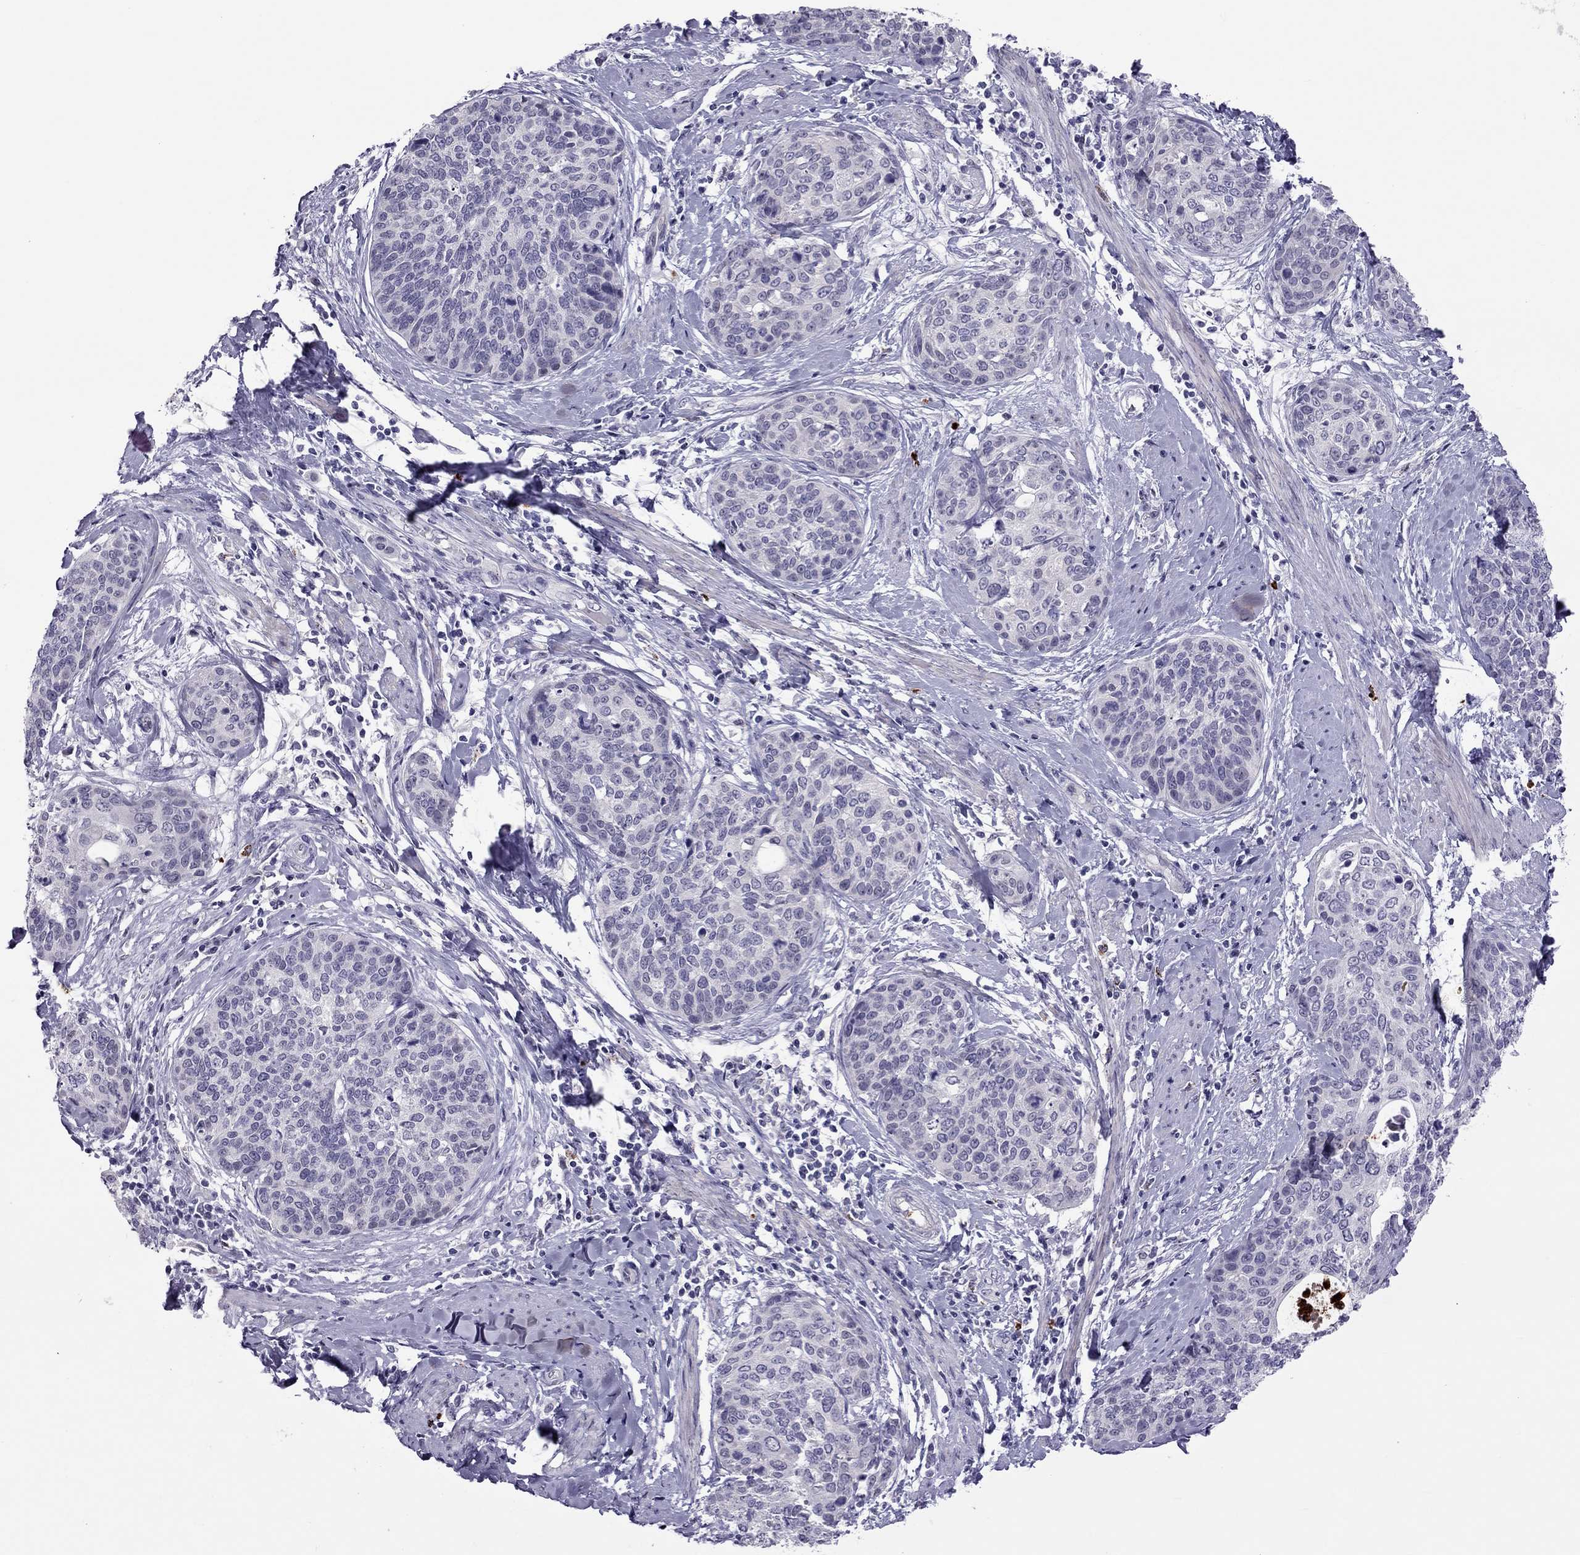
{"staining": {"intensity": "negative", "quantity": "none", "location": "none"}, "tissue": "cervical cancer", "cell_type": "Tumor cells", "image_type": "cancer", "snomed": [{"axis": "morphology", "description": "Squamous cell carcinoma, NOS"}, {"axis": "topography", "description": "Cervix"}], "caption": "Photomicrograph shows no significant protein staining in tumor cells of cervical squamous cell carcinoma. Nuclei are stained in blue.", "gene": "CCL27", "patient": {"sex": "female", "age": 69}}